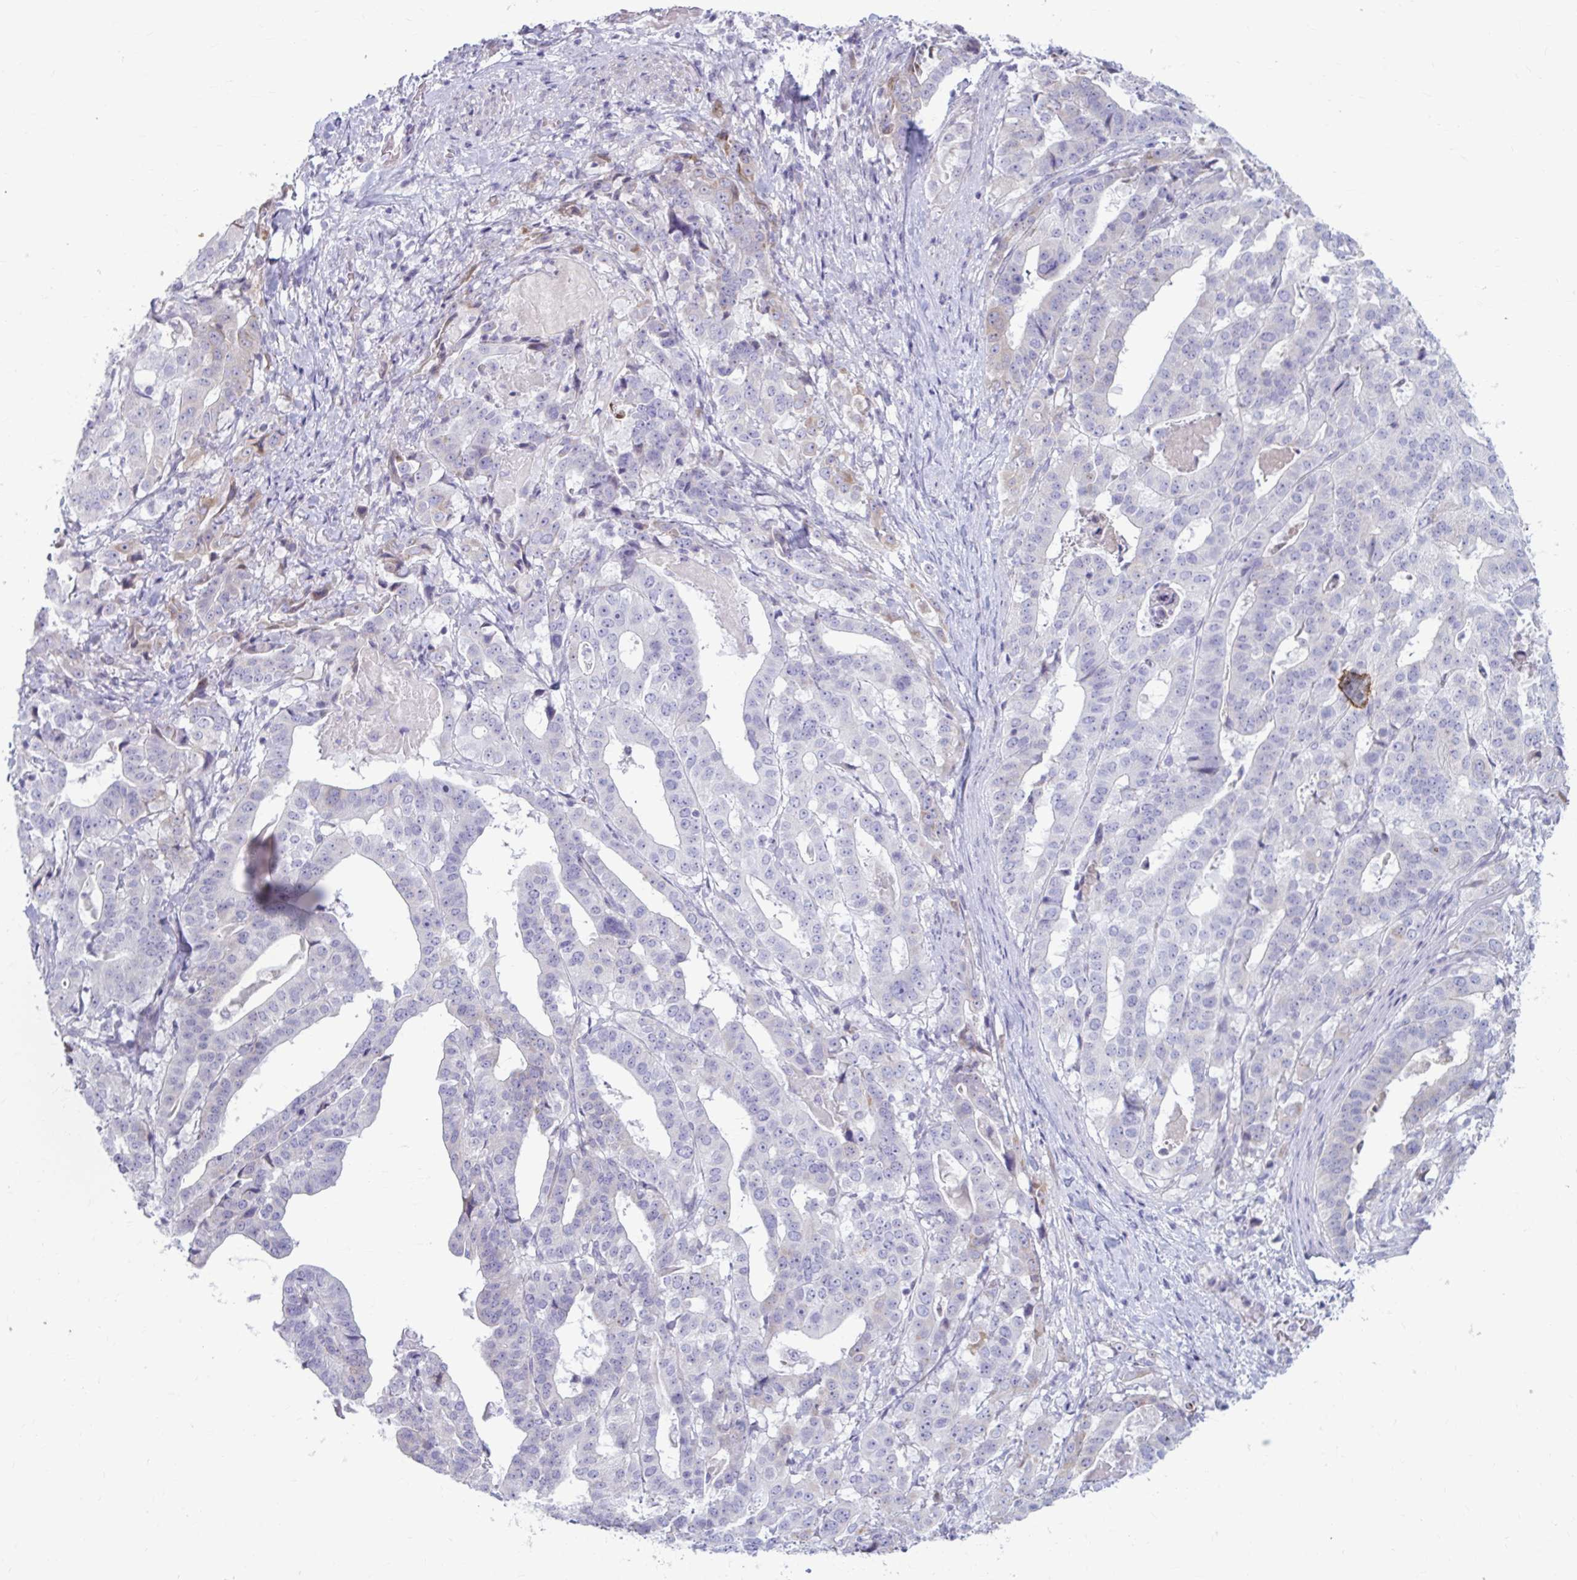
{"staining": {"intensity": "negative", "quantity": "none", "location": "none"}, "tissue": "stomach cancer", "cell_type": "Tumor cells", "image_type": "cancer", "snomed": [{"axis": "morphology", "description": "Adenocarcinoma, NOS"}, {"axis": "topography", "description": "Stomach"}], "caption": "DAB (3,3'-diaminobenzidine) immunohistochemical staining of human adenocarcinoma (stomach) demonstrates no significant staining in tumor cells. The staining is performed using DAB brown chromogen with nuclei counter-stained in using hematoxylin.", "gene": "MSMO1", "patient": {"sex": "male", "age": 48}}